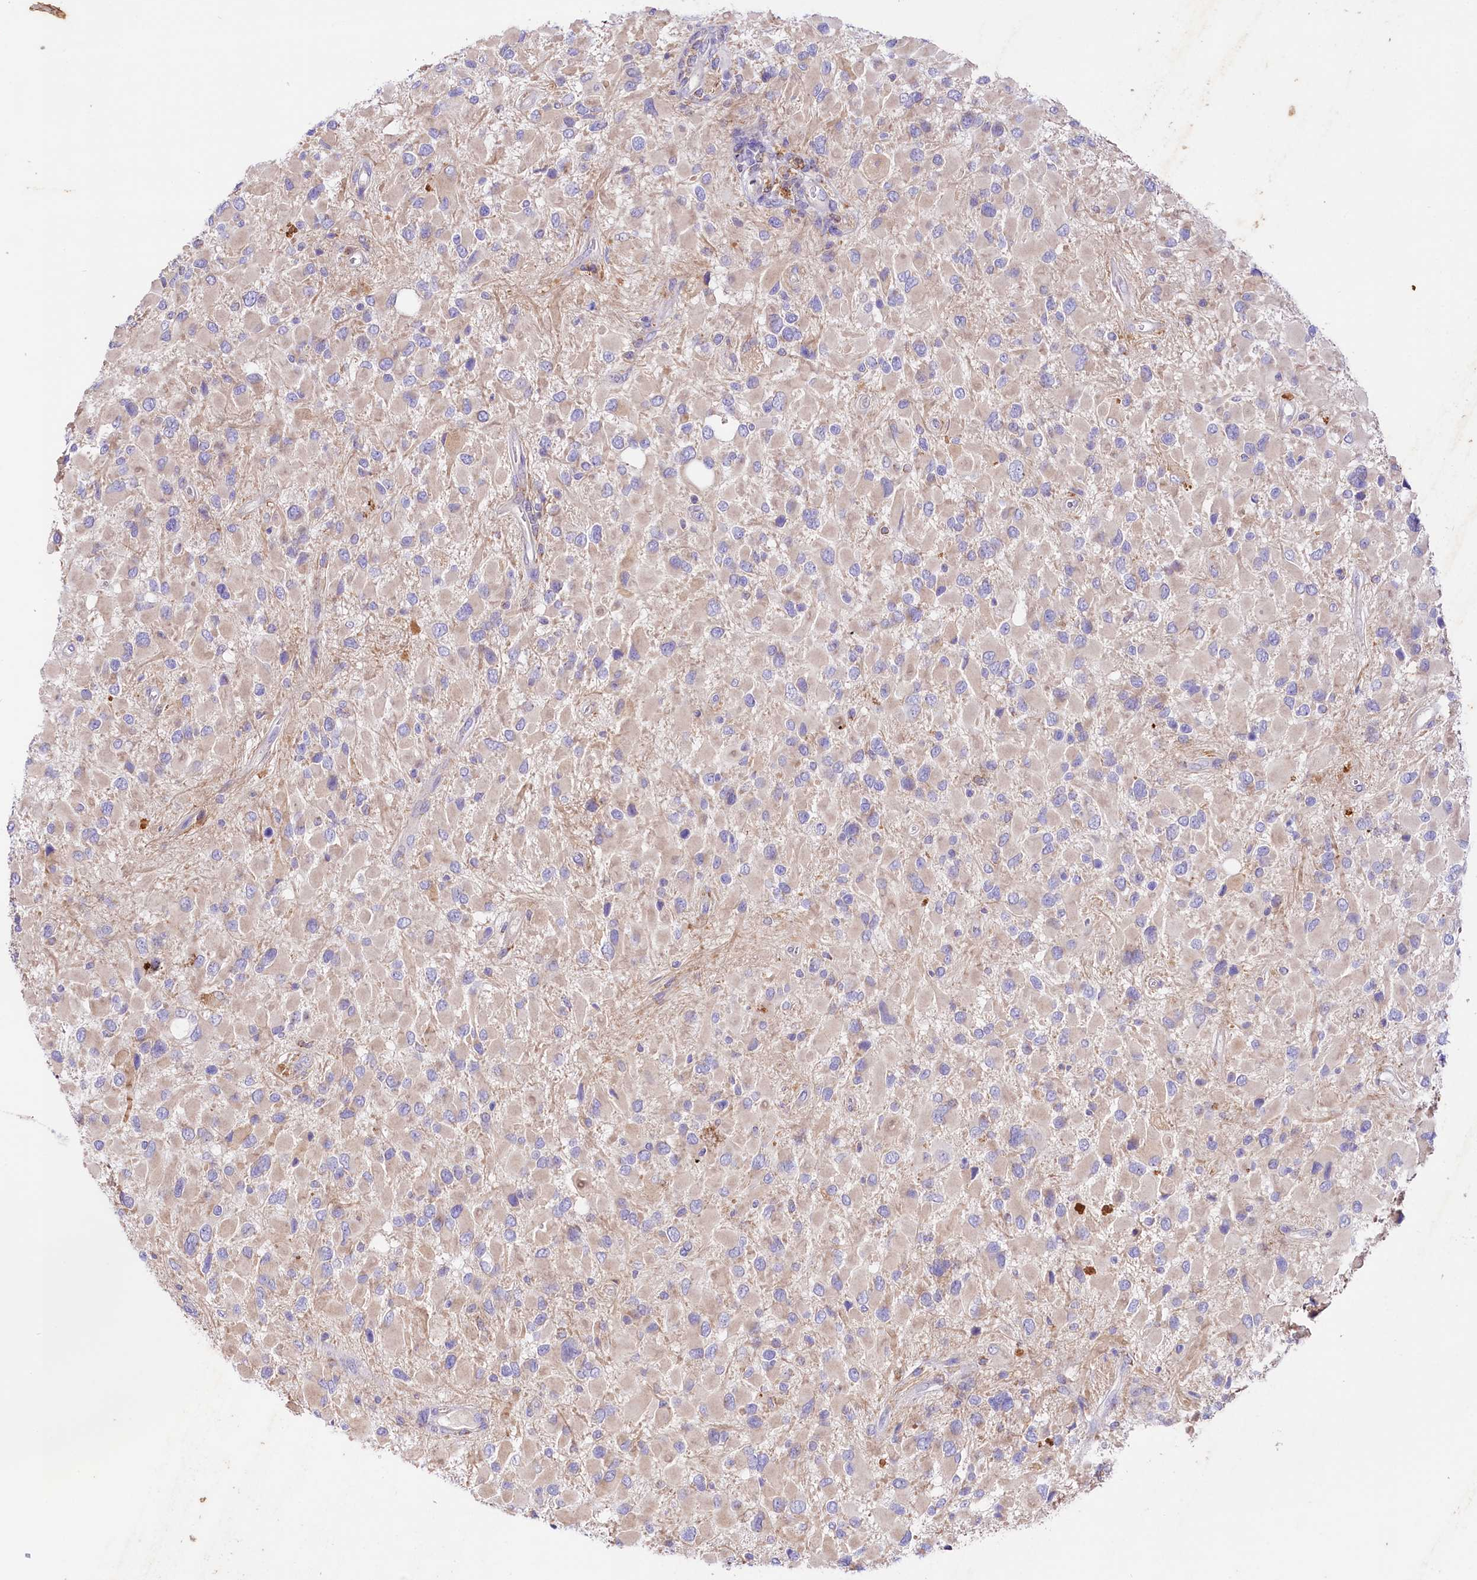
{"staining": {"intensity": "negative", "quantity": "none", "location": "none"}, "tissue": "glioma", "cell_type": "Tumor cells", "image_type": "cancer", "snomed": [{"axis": "morphology", "description": "Glioma, malignant, High grade"}, {"axis": "topography", "description": "Brain"}], "caption": "Glioma stained for a protein using IHC exhibits no staining tumor cells.", "gene": "SACM1L", "patient": {"sex": "male", "age": 53}}